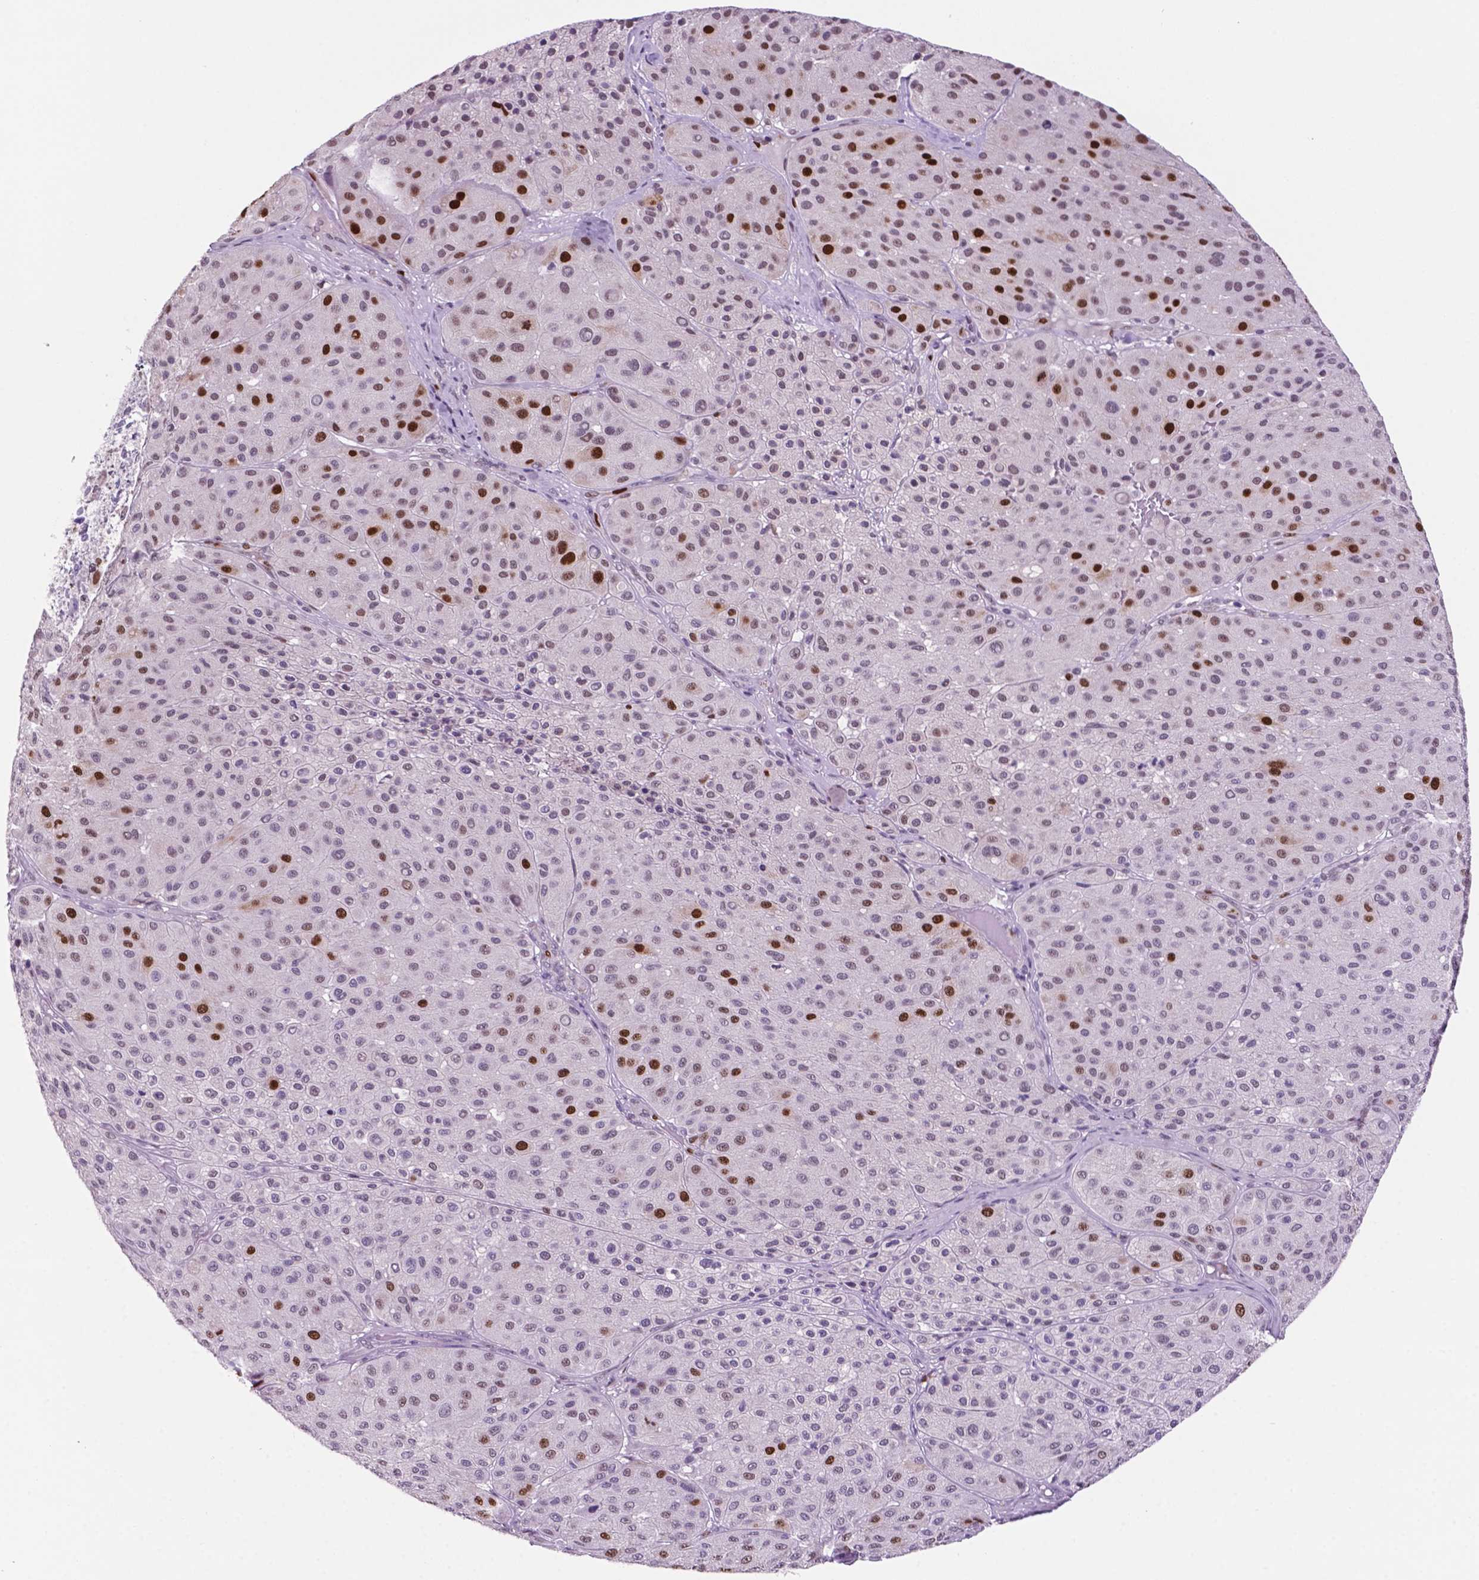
{"staining": {"intensity": "strong", "quantity": "<25%", "location": "nuclear"}, "tissue": "melanoma", "cell_type": "Tumor cells", "image_type": "cancer", "snomed": [{"axis": "morphology", "description": "Malignant melanoma, Metastatic site"}, {"axis": "topography", "description": "Smooth muscle"}], "caption": "Melanoma stained with a protein marker shows strong staining in tumor cells.", "gene": "NCAPH2", "patient": {"sex": "male", "age": 41}}